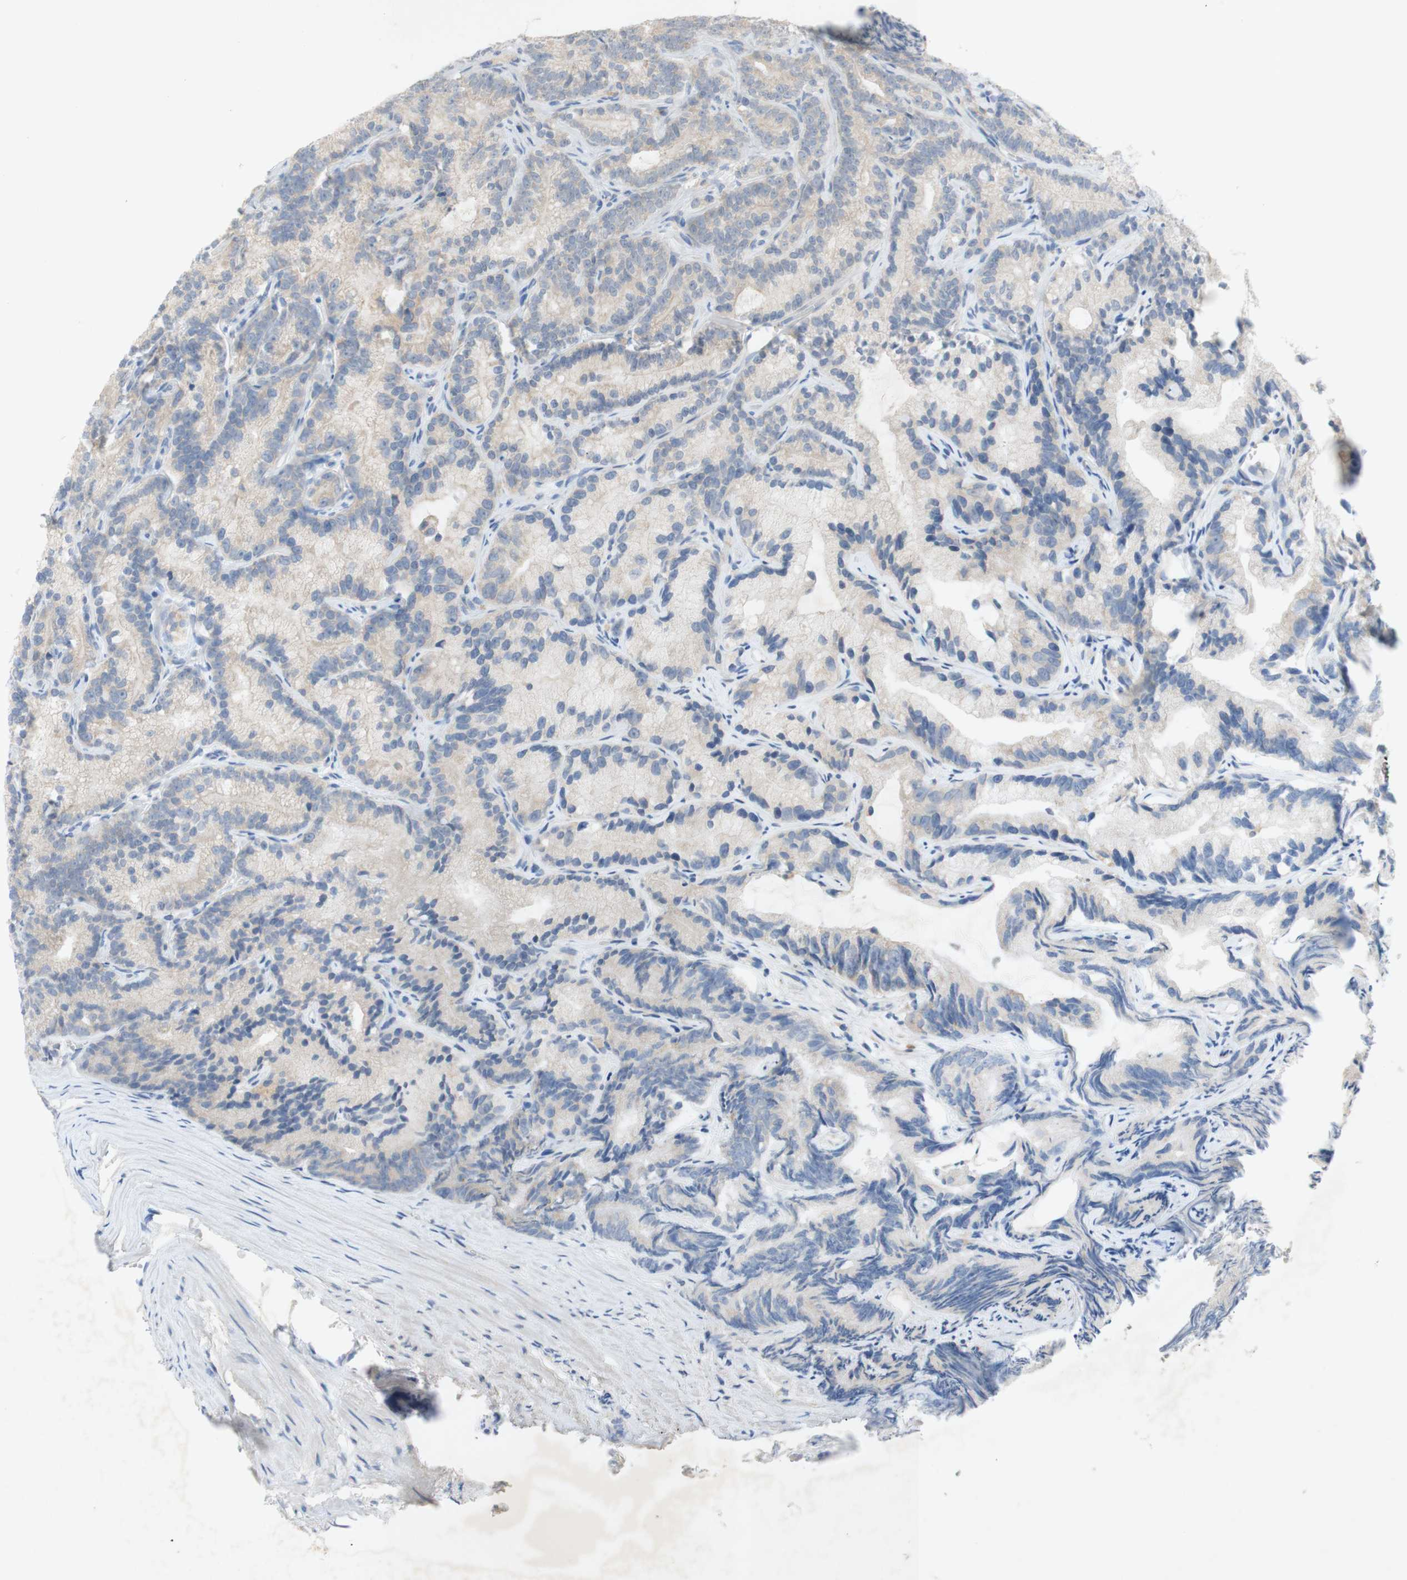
{"staining": {"intensity": "negative", "quantity": "none", "location": "none"}, "tissue": "prostate cancer", "cell_type": "Tumor cells", "image_type": "cancer", "snomed": [{"axis": "morphology", "description": "Adenocarcinoma, Low grade"}, {"axis": "topography", "description": "Prostate"}], "caption": "Image shows no significant protein staining in tumor cells of prostate cancer.", "gene": "EPO", "patient": {"sex": "male", "age": 89}}